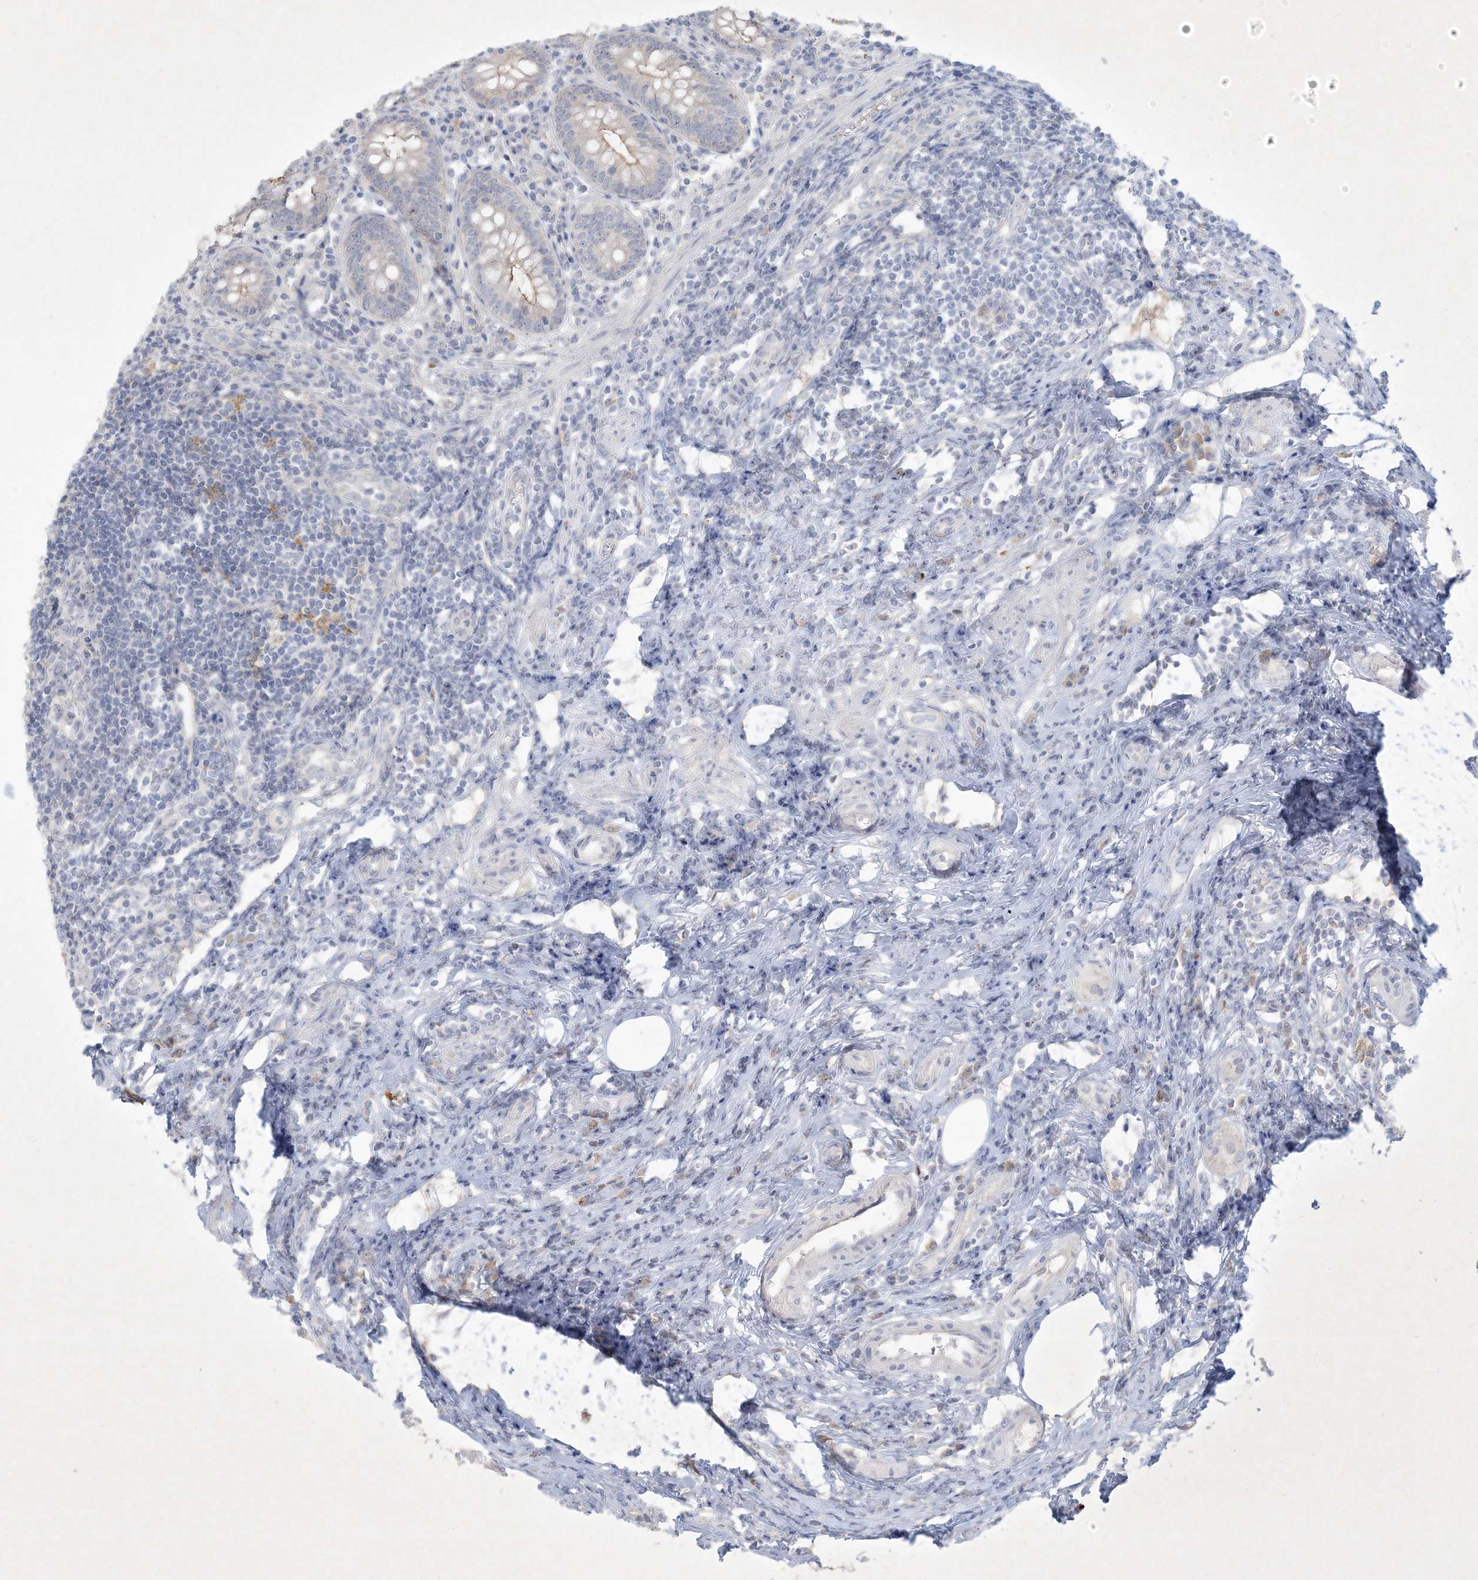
{"staining": {"intensity": "moderate", "quantity": "<25%", "location": "cytoplasmic/membranous"}, "tissue": "appendix", "cell_type": "Glandular cells", "image_type": "normal", "snomed": [{"axis": "morphology", "description": "Normal tissue, NOS"}, {"axis": "topography", "description": "Appendix"}], "caption": "A high-resolution histopathology image shows immunohistochemistry (IHC) staining of unremarkable appendix, which reveals moderate cytoplasmic/membranous staining in about <25% of glandular cells. The staining was performed using DAB (3,3'-diaminobenzidine) to visualize the protein expression in brown, while the nuclei were stained in blue with hematoxylin (Magnification: 20x).", "gene": "CCDC24", "patient": {"sex": "female", "age": 54}}